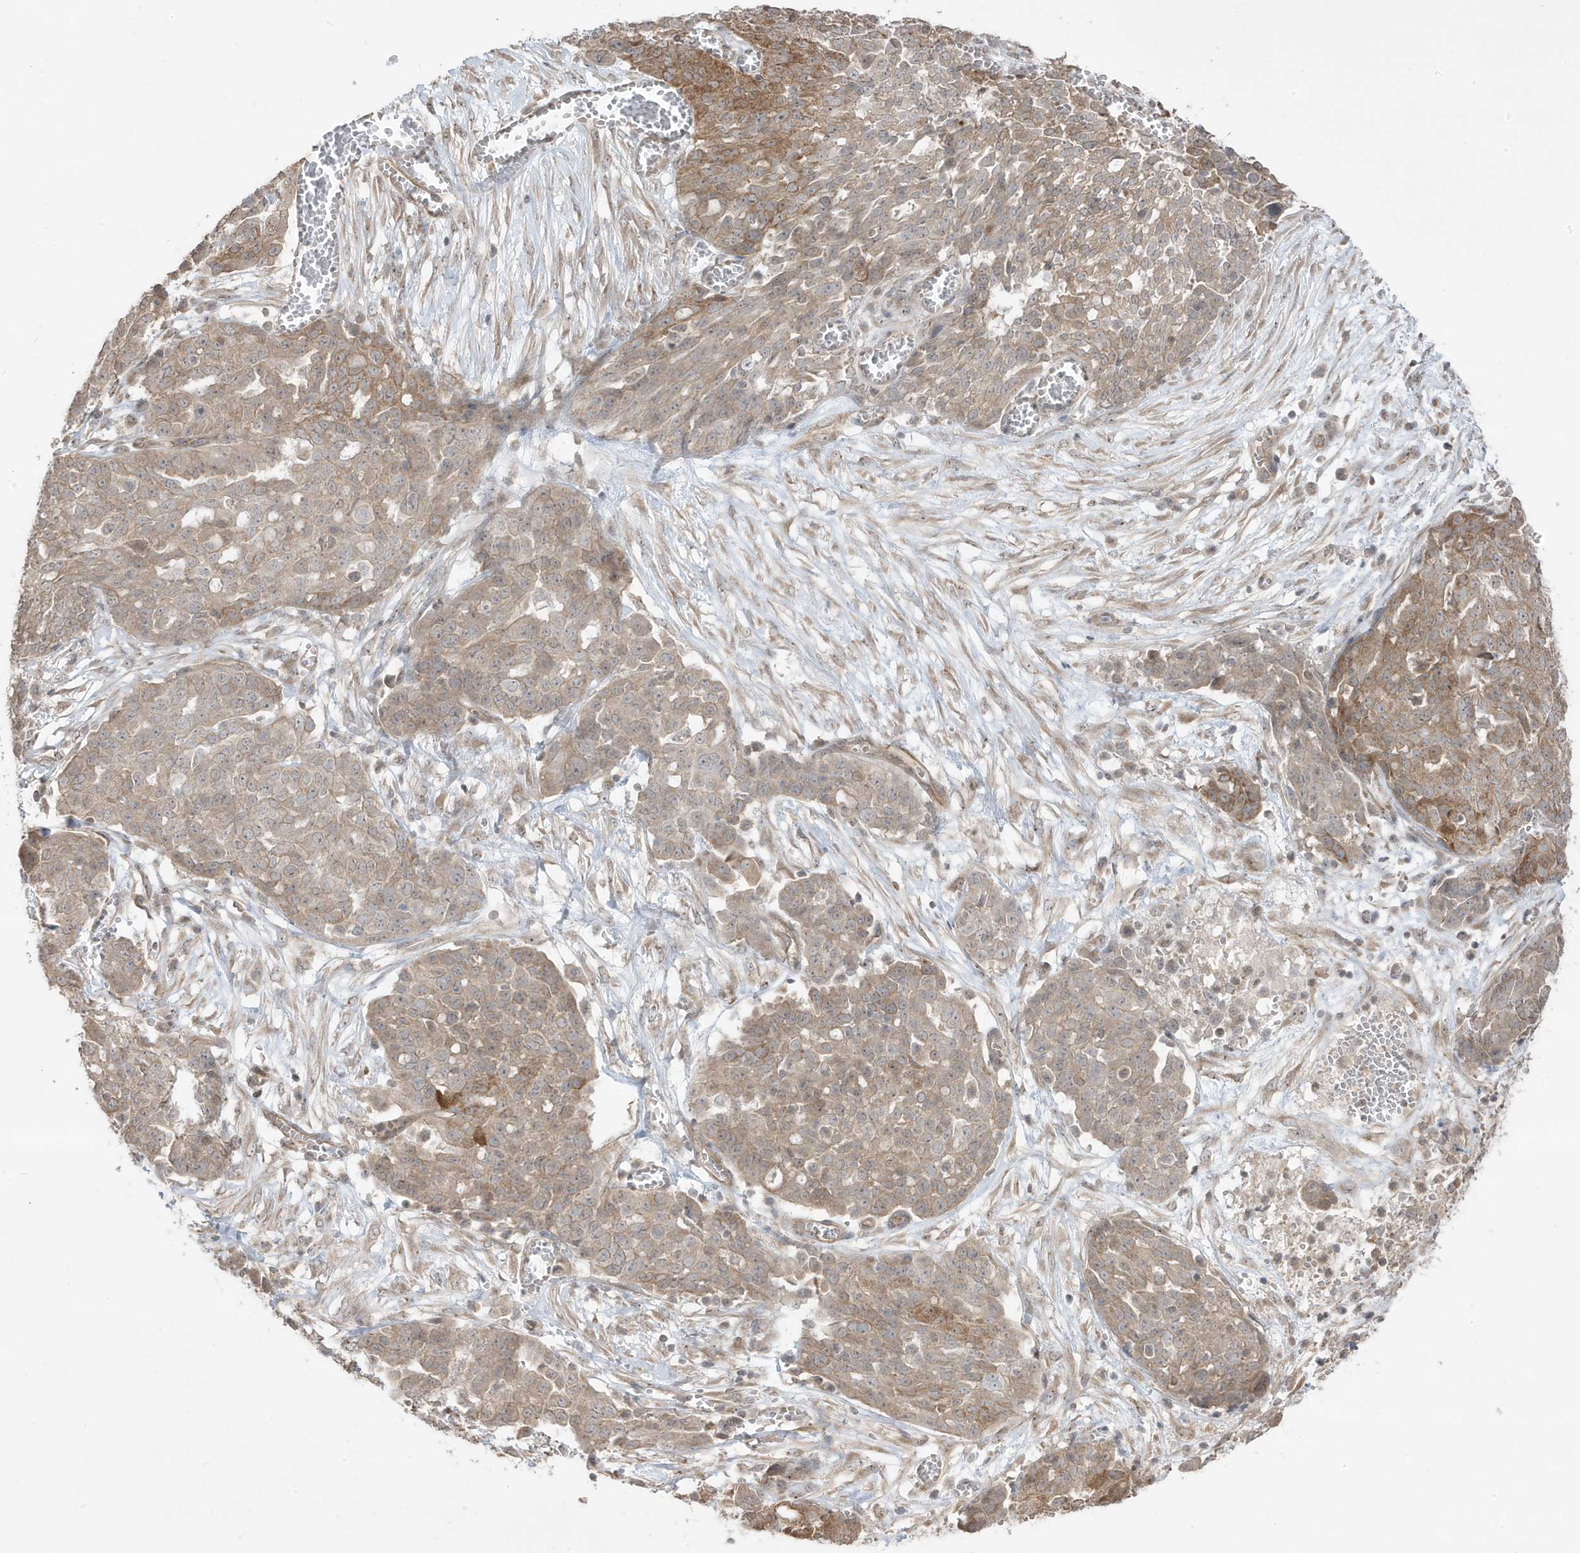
{"staining": {"intensity": "weak", "quantity": "25%-75%", "location": "cytoplasmic/membranous"}, "tissue": "ovarian cancer", "cell_type": "Tumor cells", "image_type": "cancer", "snomed": [{"axis": "morphology", "description": "Cystadenocarcinoma, serous, NOS"}, {"axis": "topography", "description": "Soft tissue"}, {"axis": "topography", "description": "Ovary"}], "caption": "A low amount of weak cytoplasmic/membranous staining is appreciated in about 25%-75% of tumor cells in serous cystadenocarcinoma (ovarian) tissue.", "gene": "DNAJC12", "patient": {"sex": "female", "age": 57}}